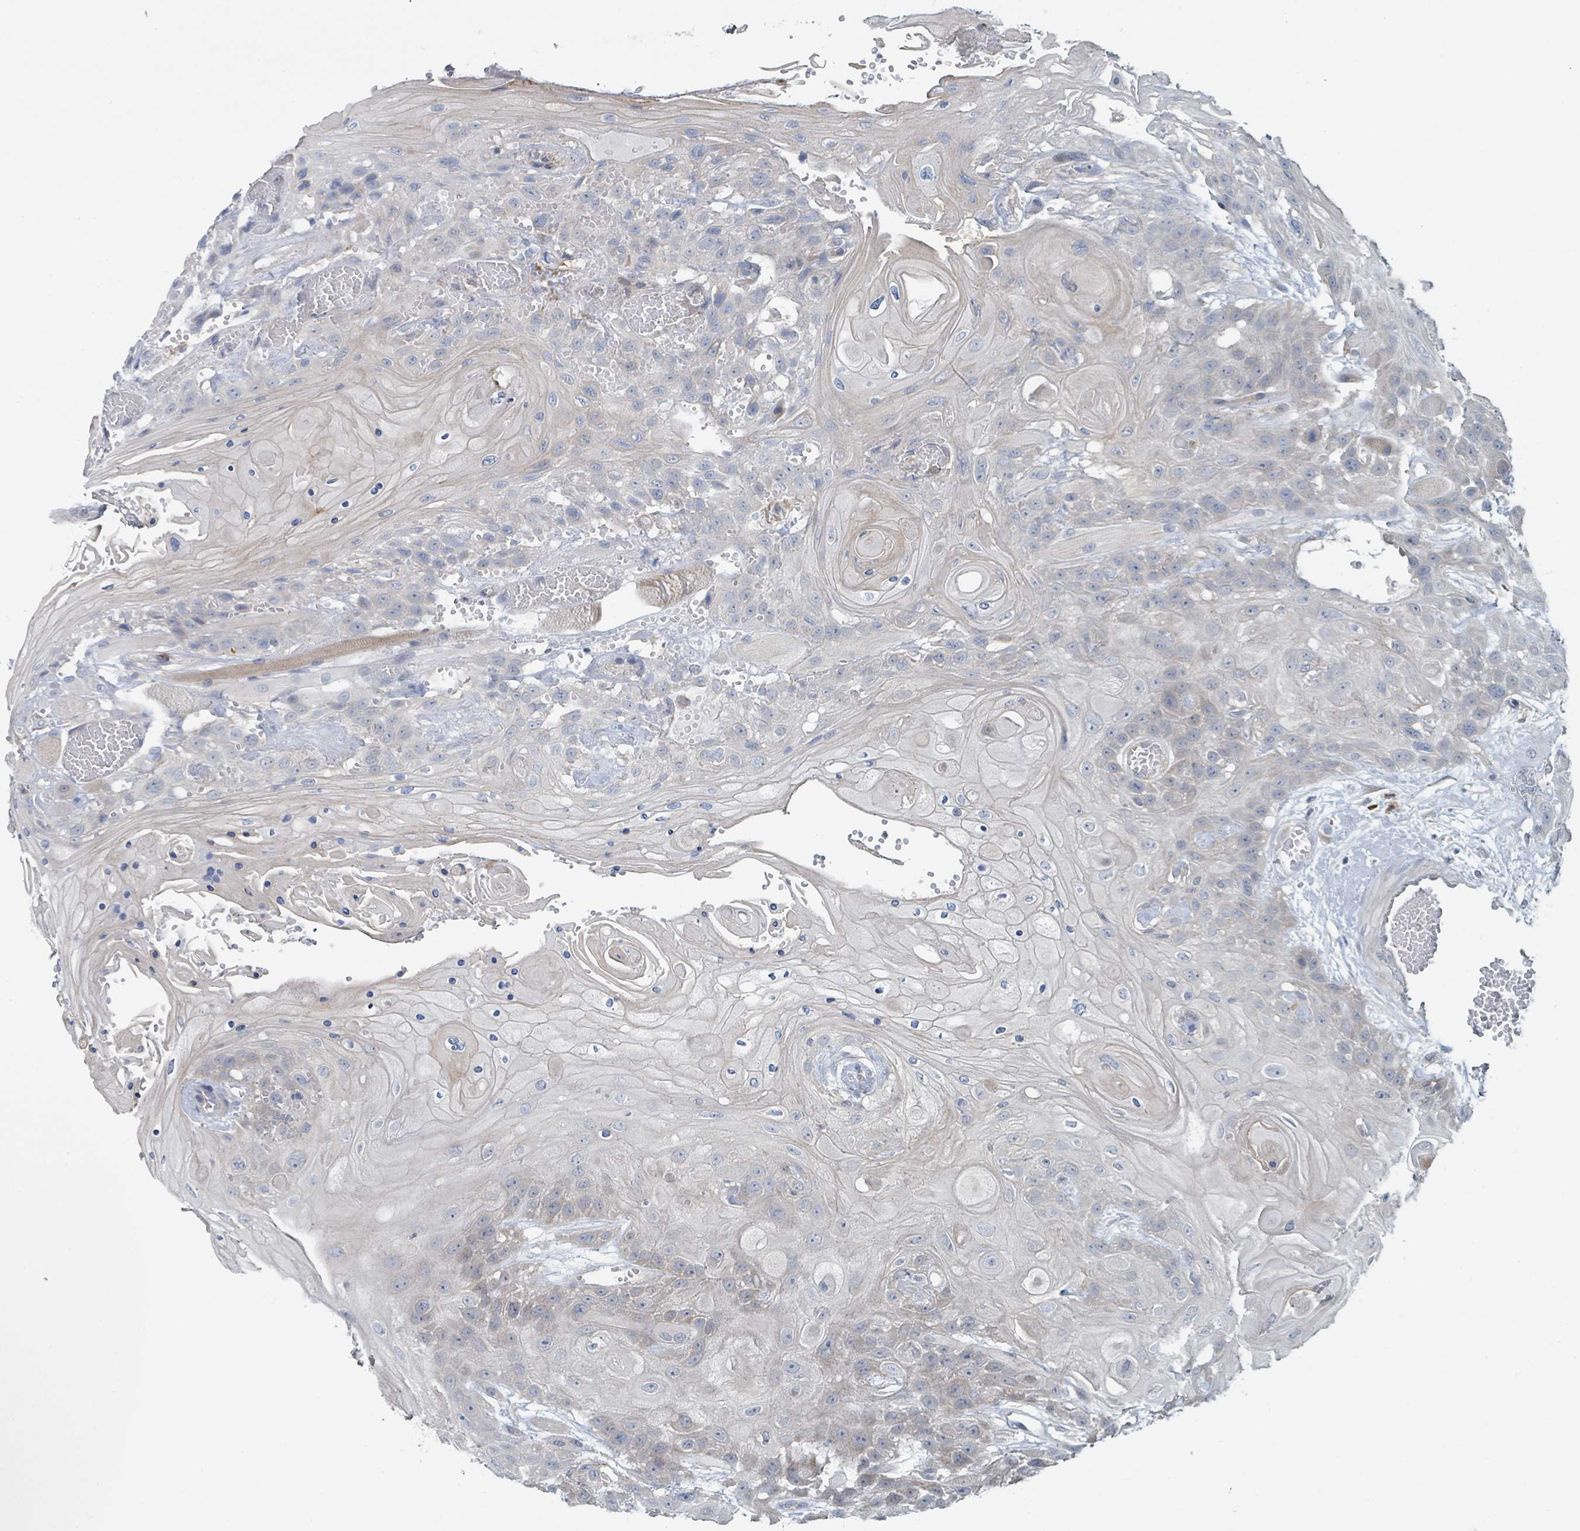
{"staining": {"intensity": "negative", "quantity": "none", "location": "none"}, "tissue": "head and neck cancer", "cell_type": "Tumor cells", "image_type": "cancer", "snomed": [{"axis": "morphology", "description": "Squamous cell carcinoma, NOS"}, {"axis": "topography", "description": "Head-Neck"}], "caption": "Immunohistochemistry (IHC) of head and neck cancer (squamous cell carcinoma) displays no staining in tumor cells.", "gene": "ANKRD55", "patient": {"sex": "female", "age": 43}}